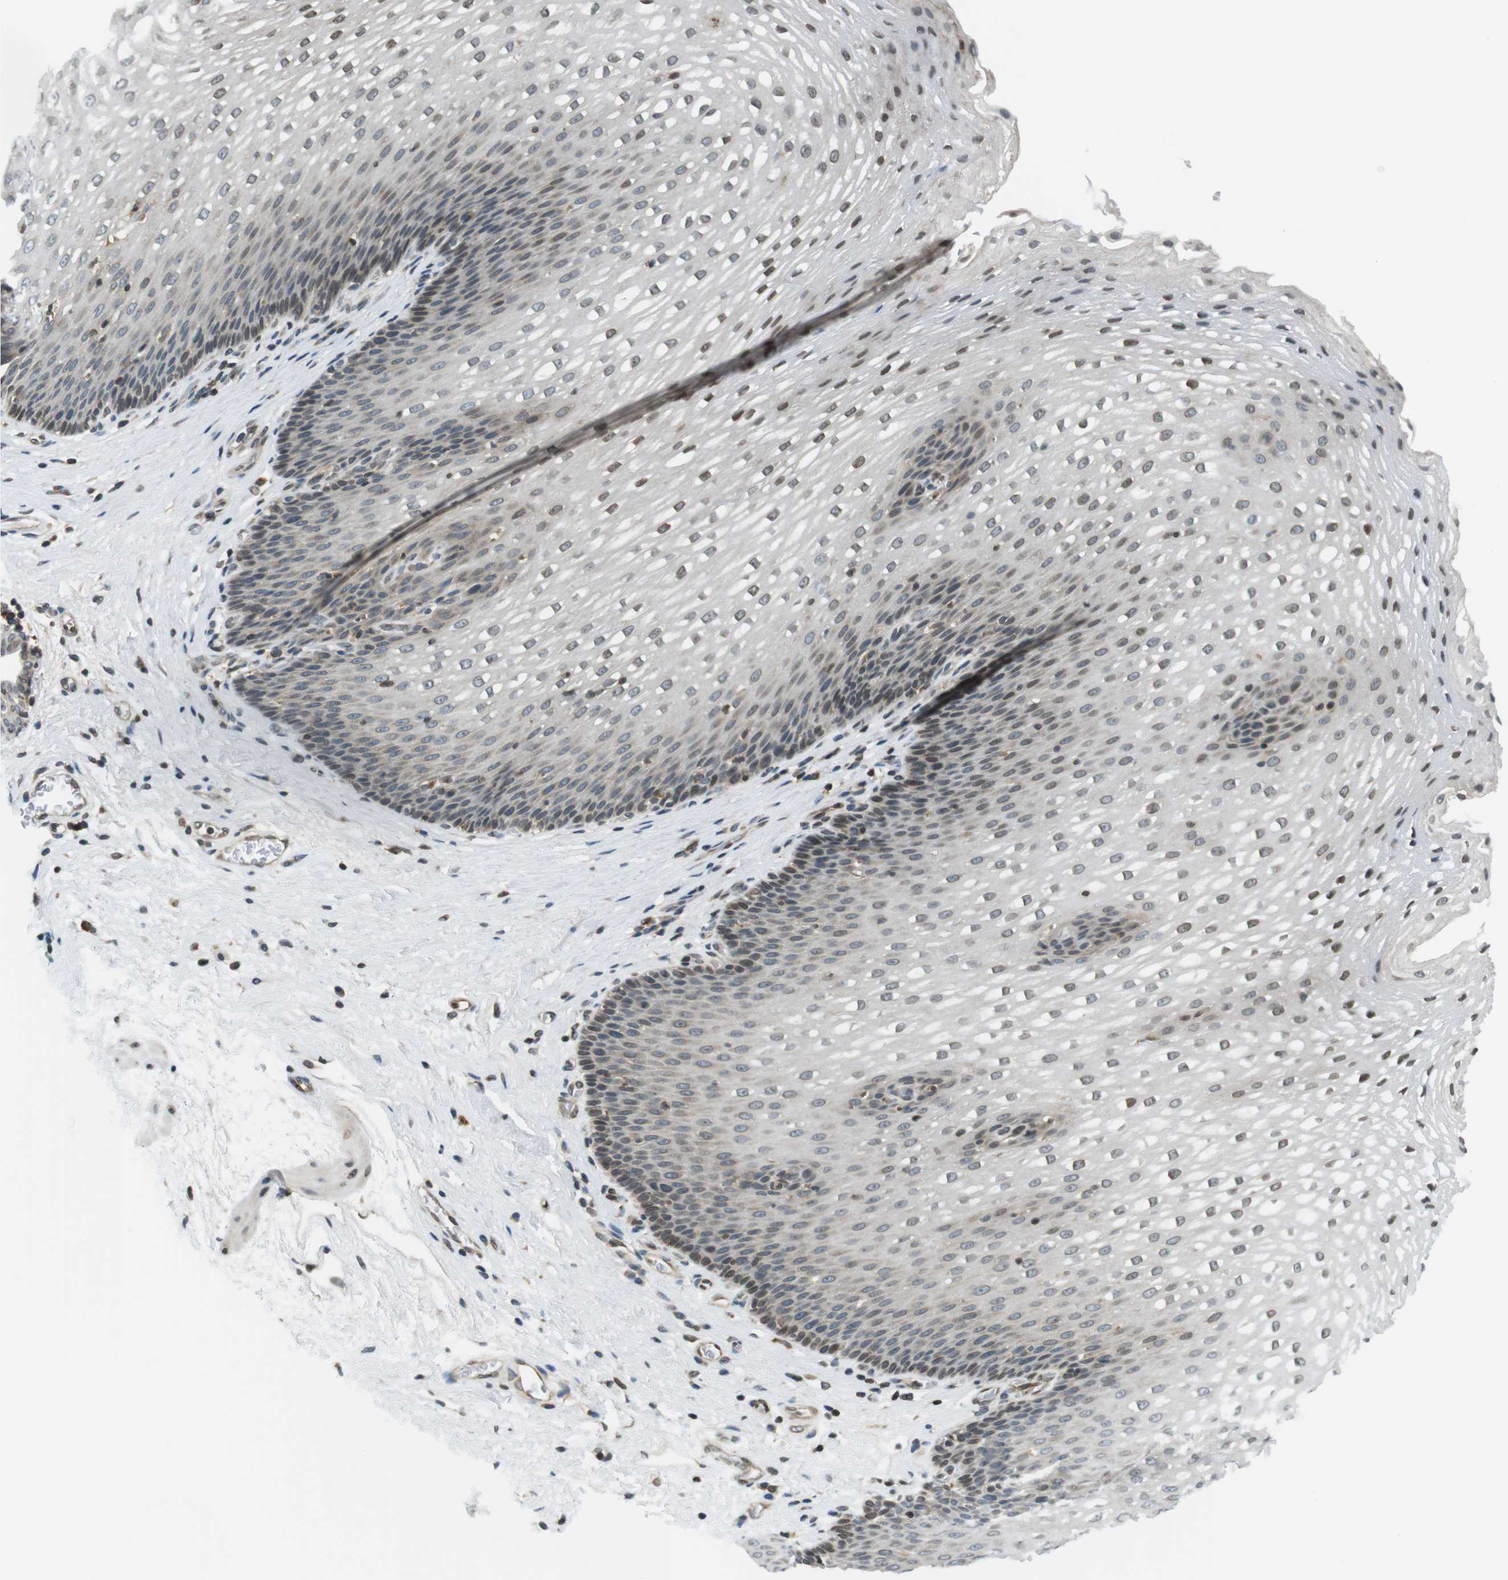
{"staining": {"intensity": "moderate", "quantity": "25%-75%", "location": "cytoplasmic/membranous,nuclear"}, "tissue": "esophagus", "cell_type": "Squamous epithelial cells", "image_type": "normal", "snomed": [{"axis": "morphology", "description": "Normal tissue, NOS"}, {"axis": "topography", "description": "Esophagus"}], "caption": "This photomicrograph reveals normal esophagus stained with IHC to label a protein in brown. The cytoplasmic/membranous,nuclear of squamous epithelial cells show moderate positivity for the protein. Nuclei are counter-stained blue.", "gene": "TMX4", "patient": {"sex": "male", "age": 48}}